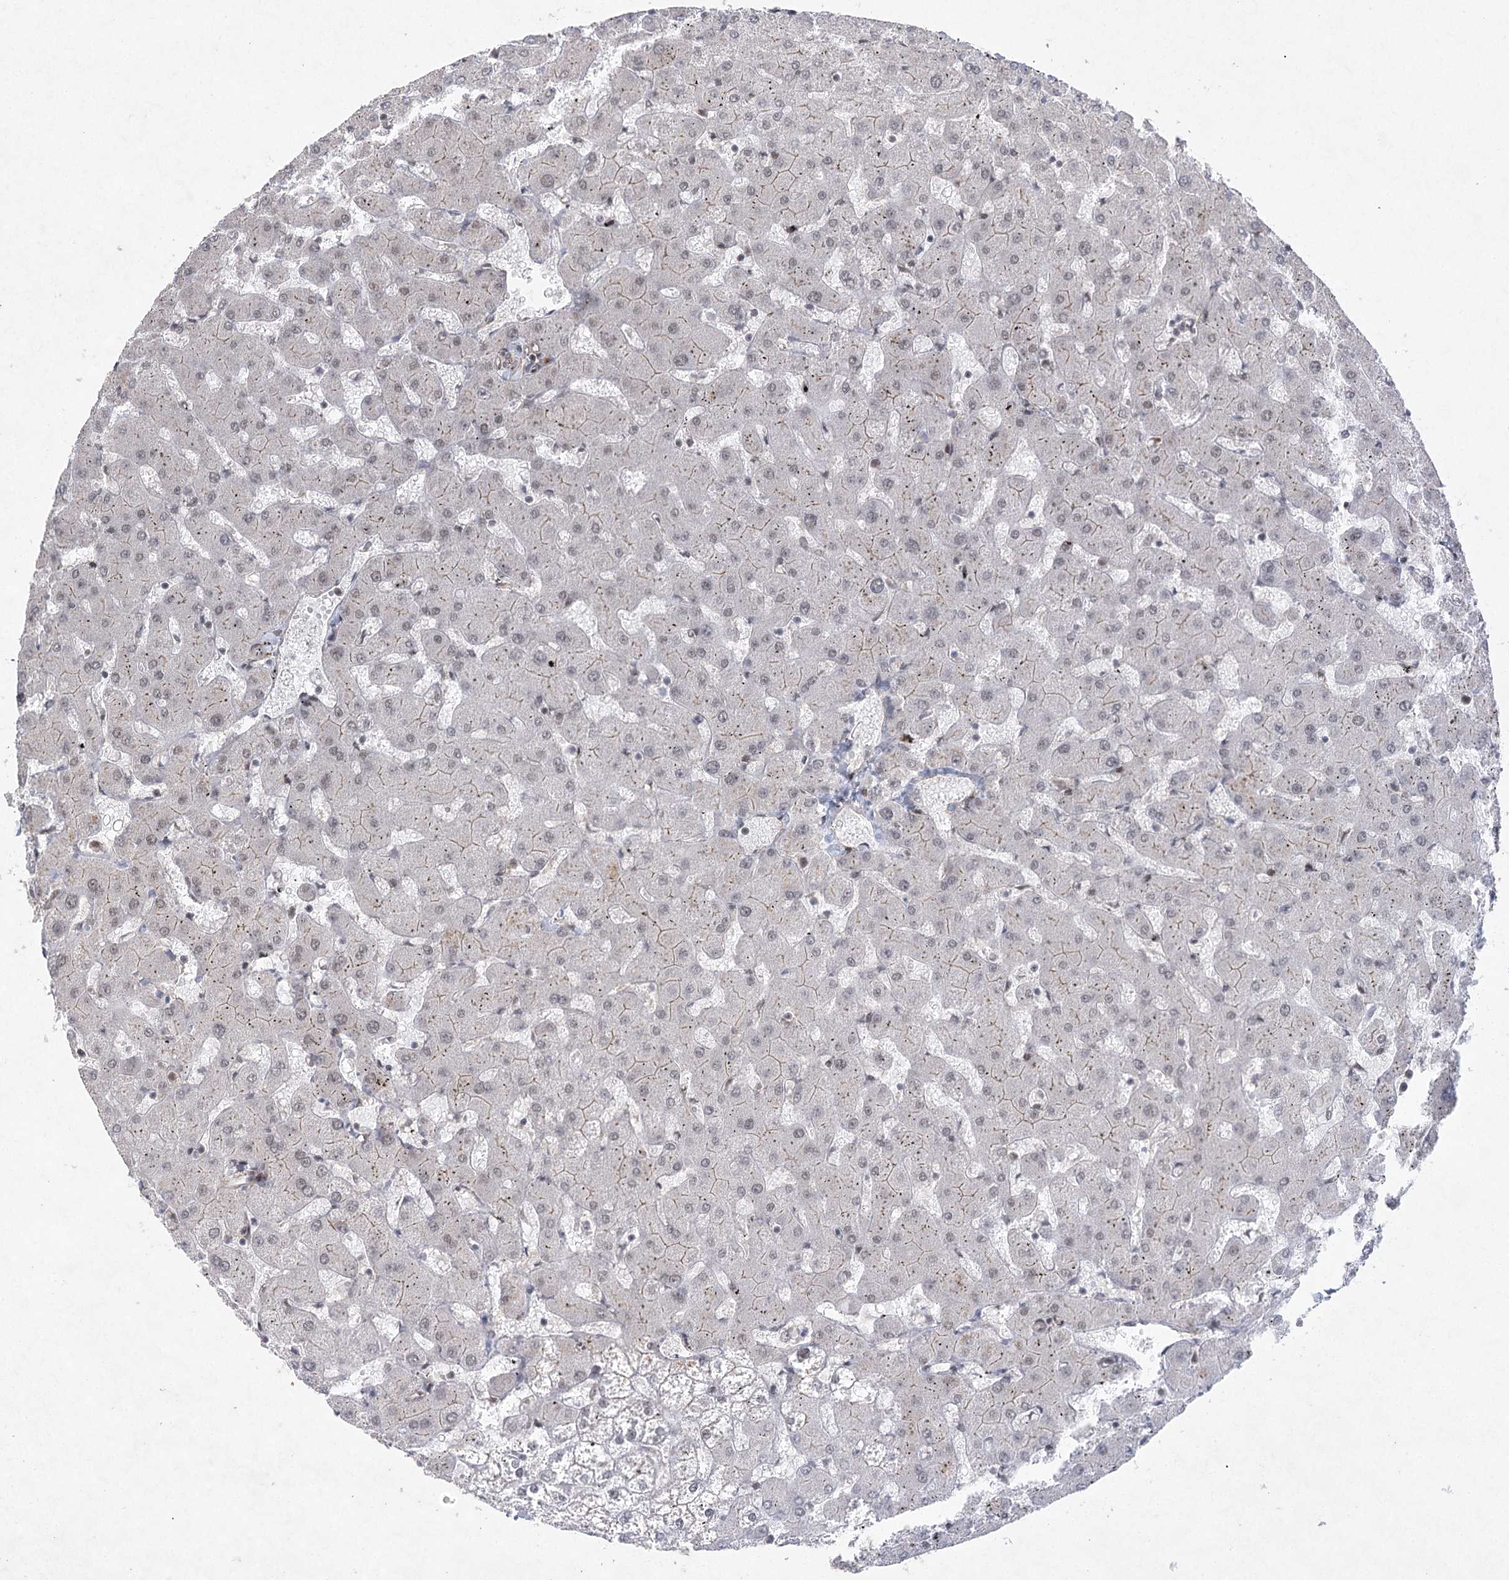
{"staining": {"intensity": "weak", "quantity": "25%-75%", "location": "nuclear"}, "tissue": "liver", "cell_type": "Hepatocytes", "image_type": "normal", "snomed": [{"axis": "morphology", "description": "Normal tissue, NOS"}, {"axis": "topography", "description": "Liver"}], "caption": "Immunohistochemistry (IHC) image of normal liver: liver stained using immunohistochemistry demonstrates low levels of weak protein expression localized specifically in the nuclear of hepatocytes, appearing as a nuclear brown color.", "gene": "ZCCHC8", "patient": {"sex": "female", "age": 63}}